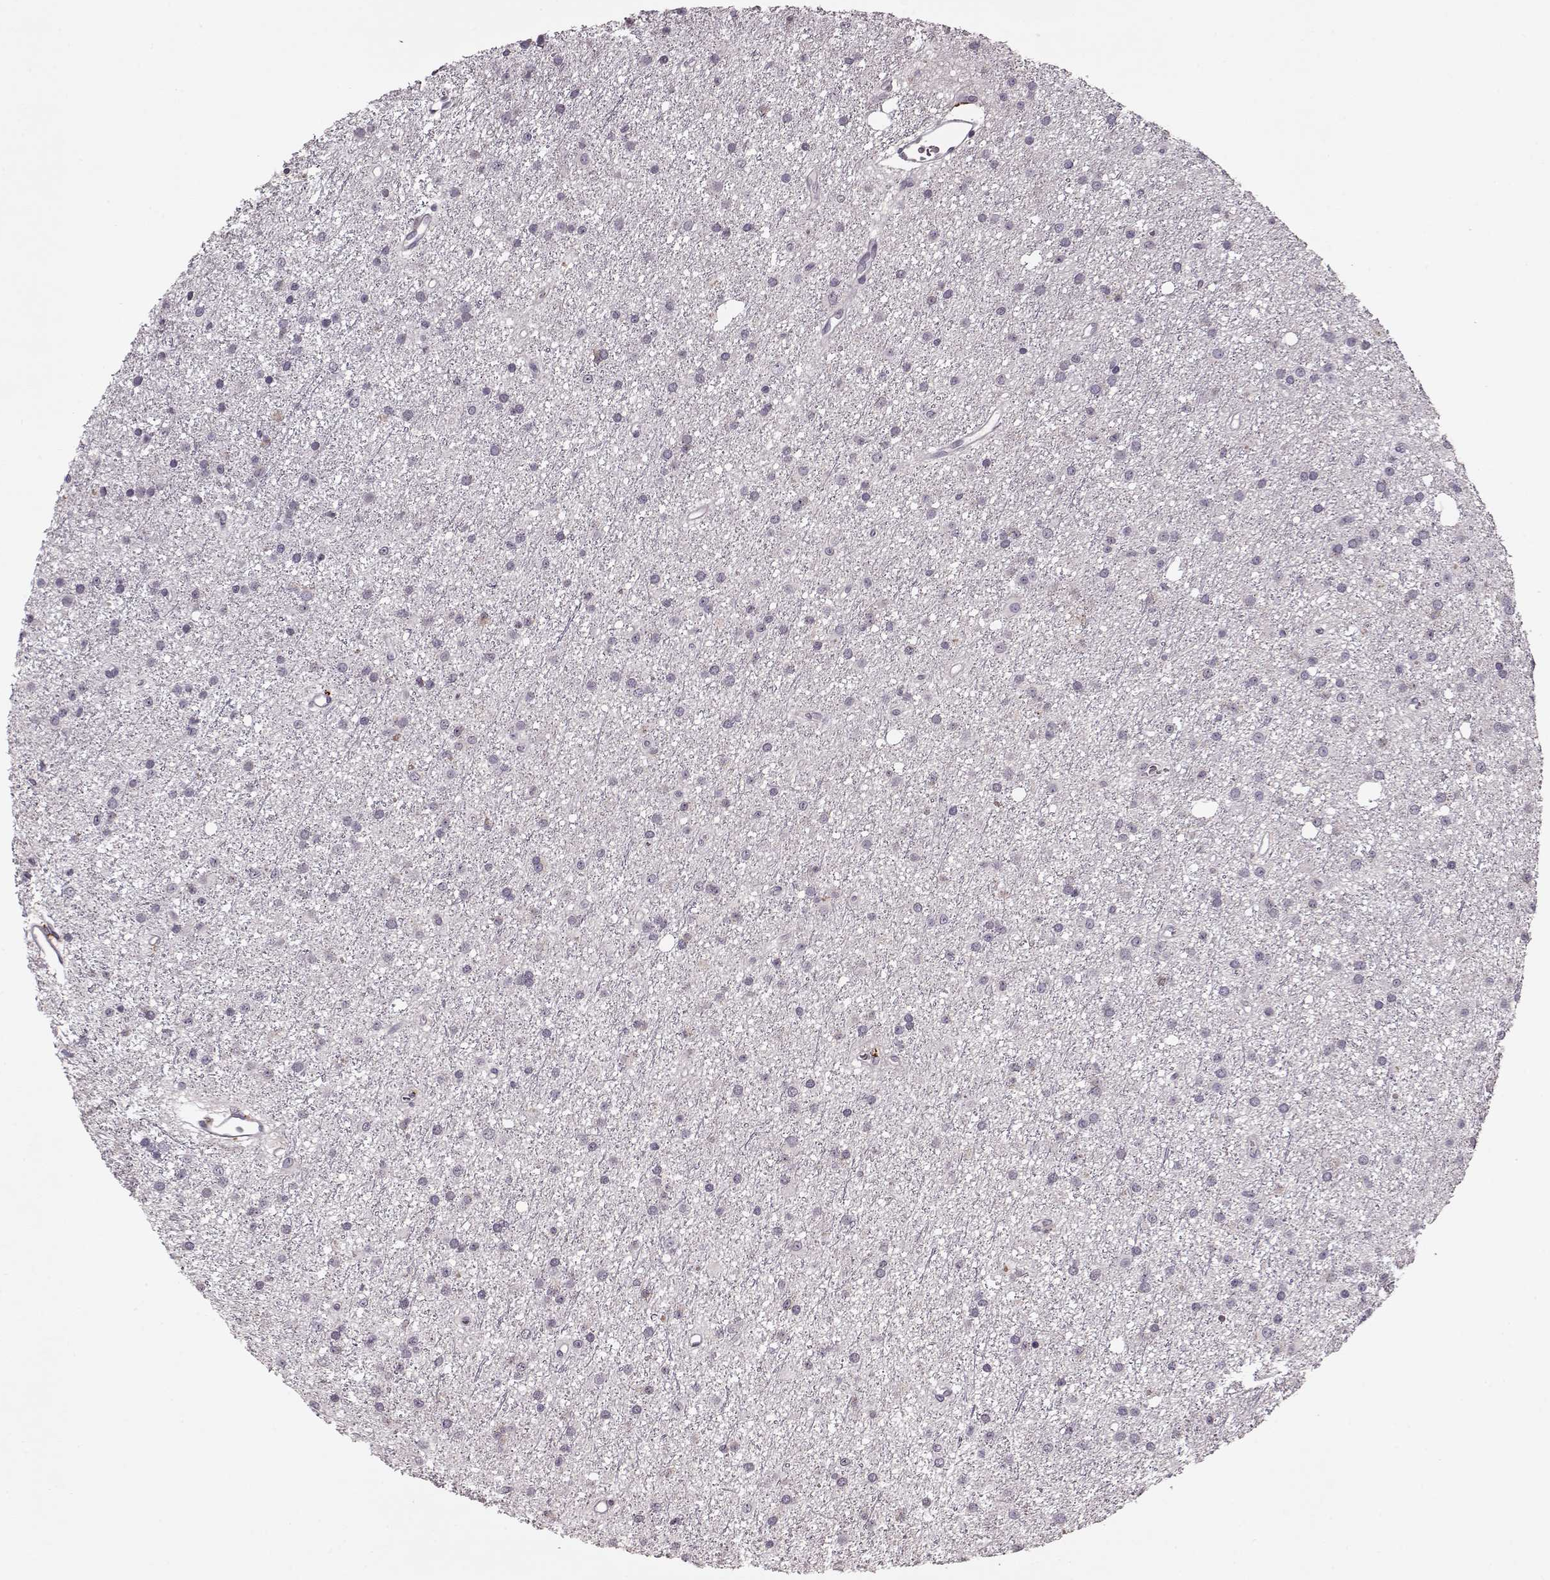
{"staining": {"intensity": "negative", "quantity": "none", "location": "none"}, "tissue": "glioma", "cell_type": "Tumor cells", "image_type": "cancer", "snomed": [{"axis": "morphology", "description": "Glioma, malignant, Low grade"}, {"axis": "topography", "description": "Brain"}], "caption": "Glioma was stained to show a protein in brown. There is no significant expression in tumor cells.", "gene": "ACOT11", "patient": {"sex": "male", "age": 27}}